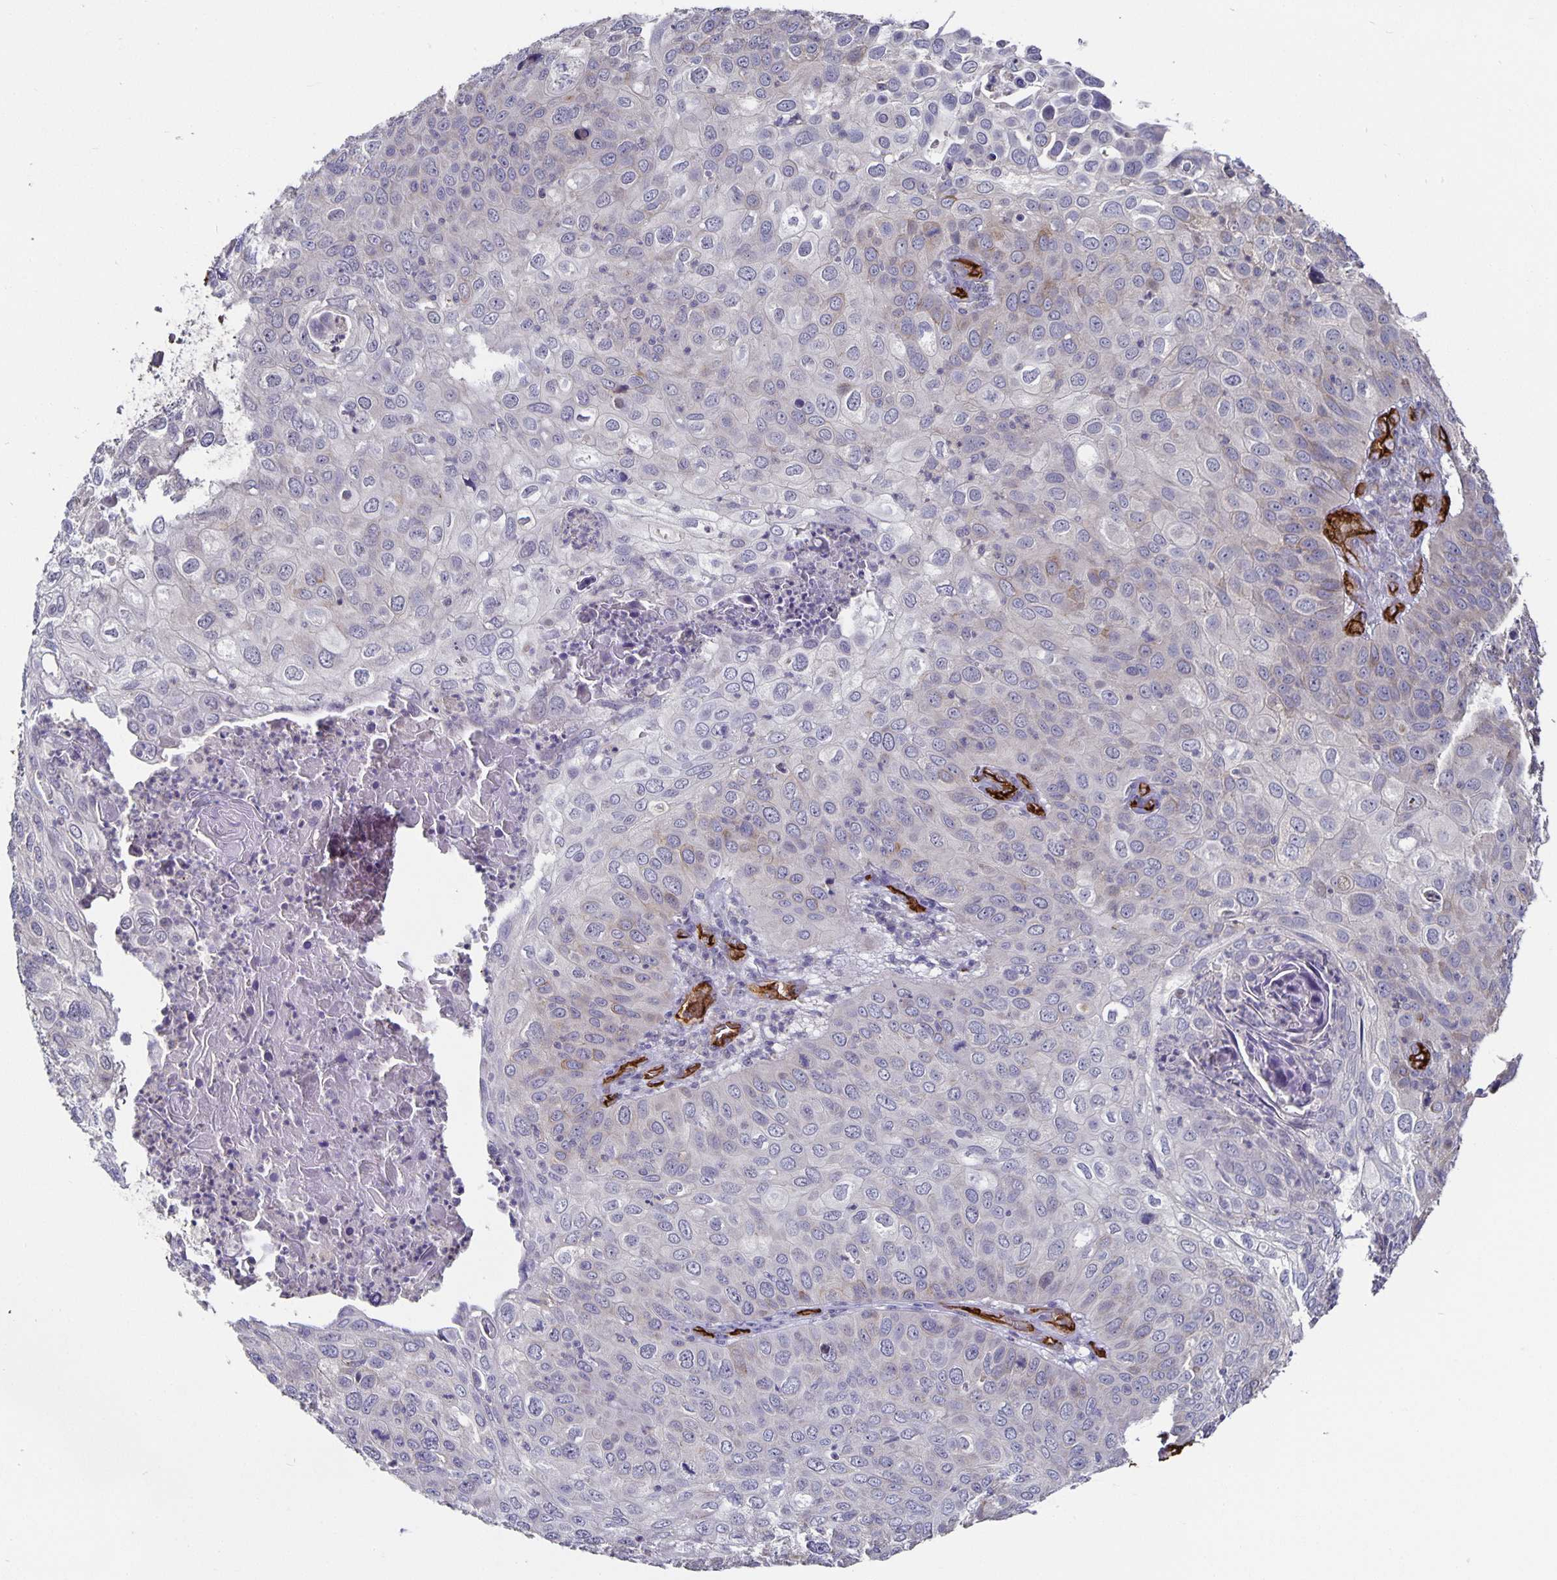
{"staining": {"intensity": "weak", "quantity": "<25%", "location": "cytoplasmic/membranous"}, "tissue": "skin cancer", "cell_type": "Tumor cells", "image_type": "cancer", "snomed": [{"axis": "morphology", "description": "Squamous cell carcinoma, NOS"}, {"axis": "topography", "description": "Skin"}], "caption": "Tumor cells are negative for brown protein staining in skin cancer (squamous cell carcinoma).", "gene": "PODXL", "patient": {"sex": "male", "age": 87}}